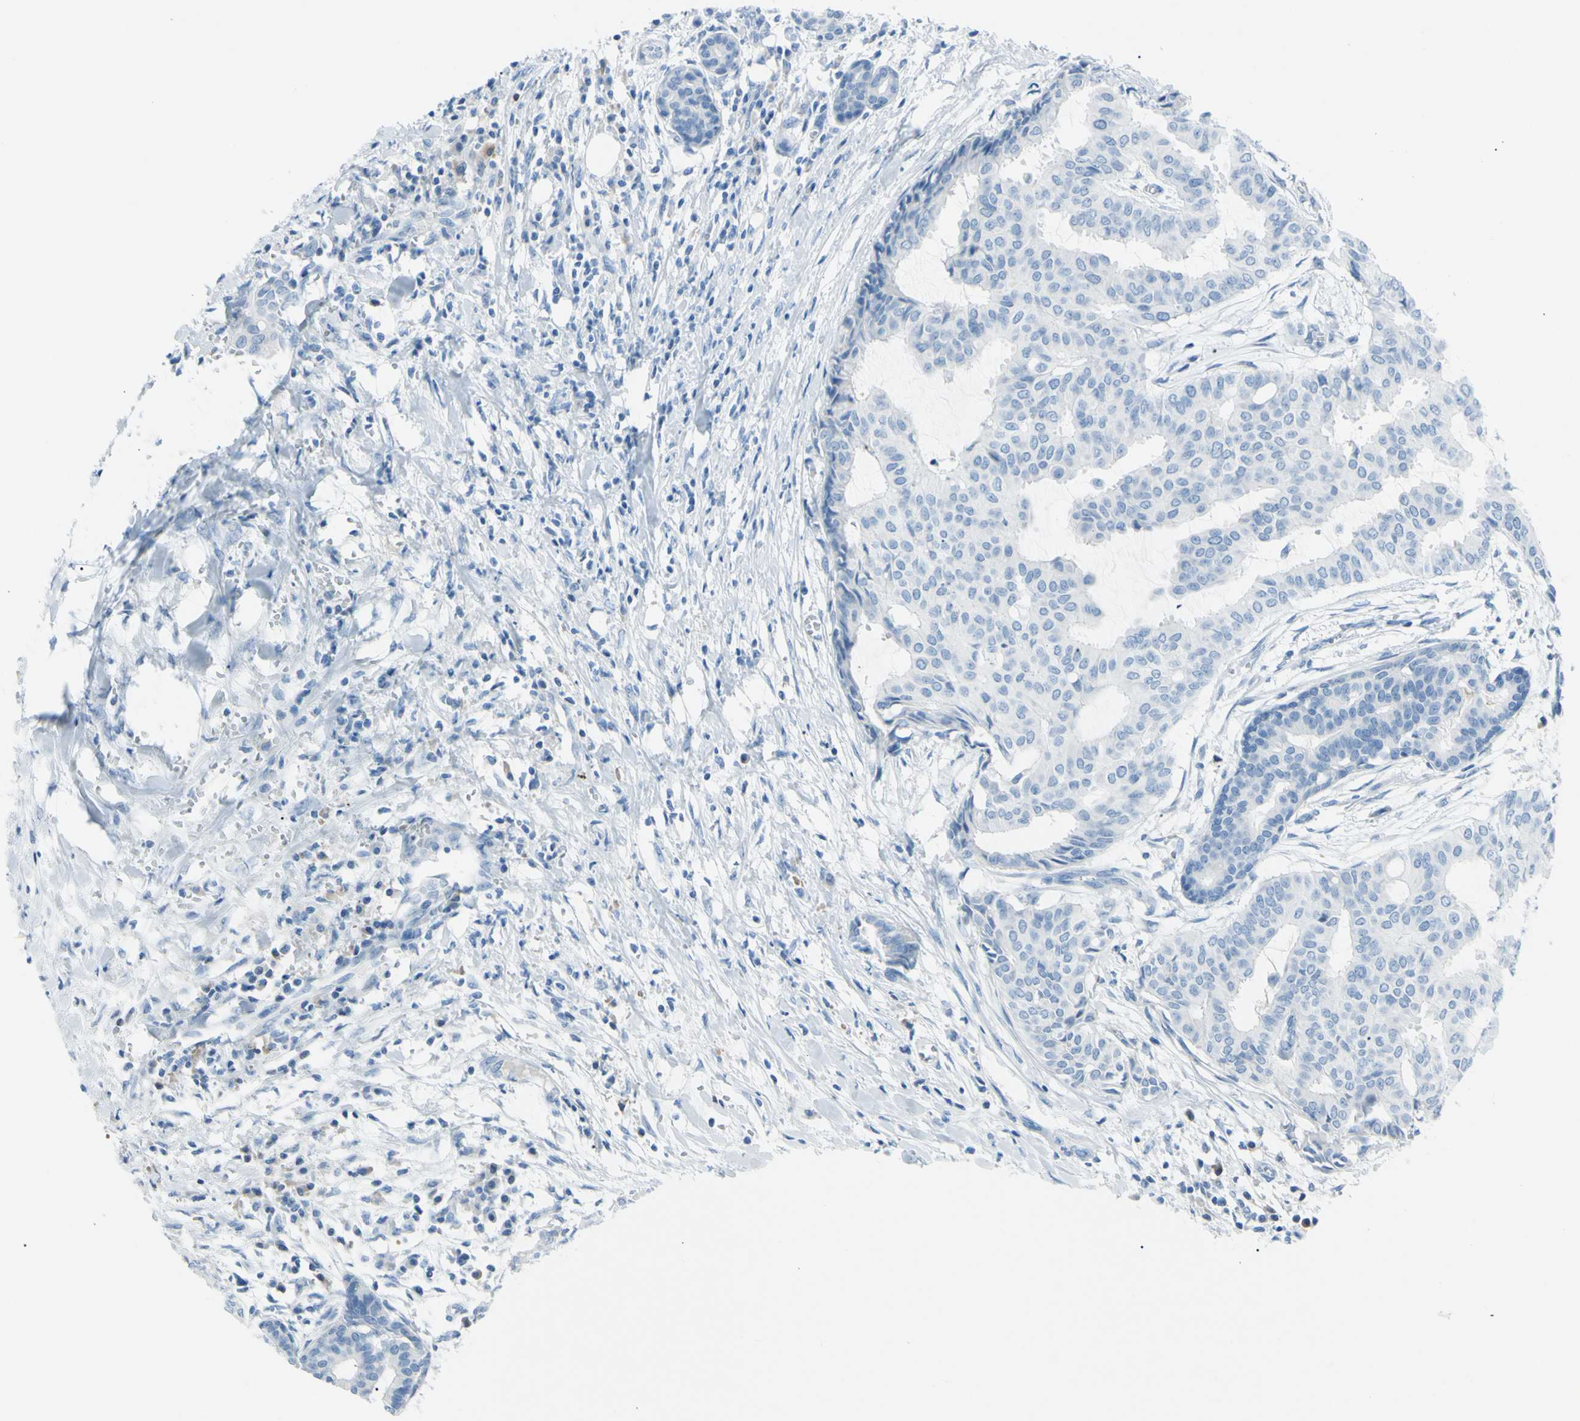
{"staining": {"intensity": "negative", "quantity": "none", "location": "none"}, "tissue": "head and neck cancer", "cell_type": "Tumor cells", "image_type": "cancer", "snomed": [{"axis": "morphology", "description": "Adenocarcinoma, NOS"}, {"axis": "topography", "description": "Salivary gland"}, {"axis": "topography", "description": "Head-Neck"}], "caption": "An image of head and neck cancer stained for a protein shows no brown staining in tumor cells. (Immunohistochemistry (ihc), brightfield microscopy, high magnification).", "gene": "TFPI2", "patient": {"sex": "female", "age": 59}}